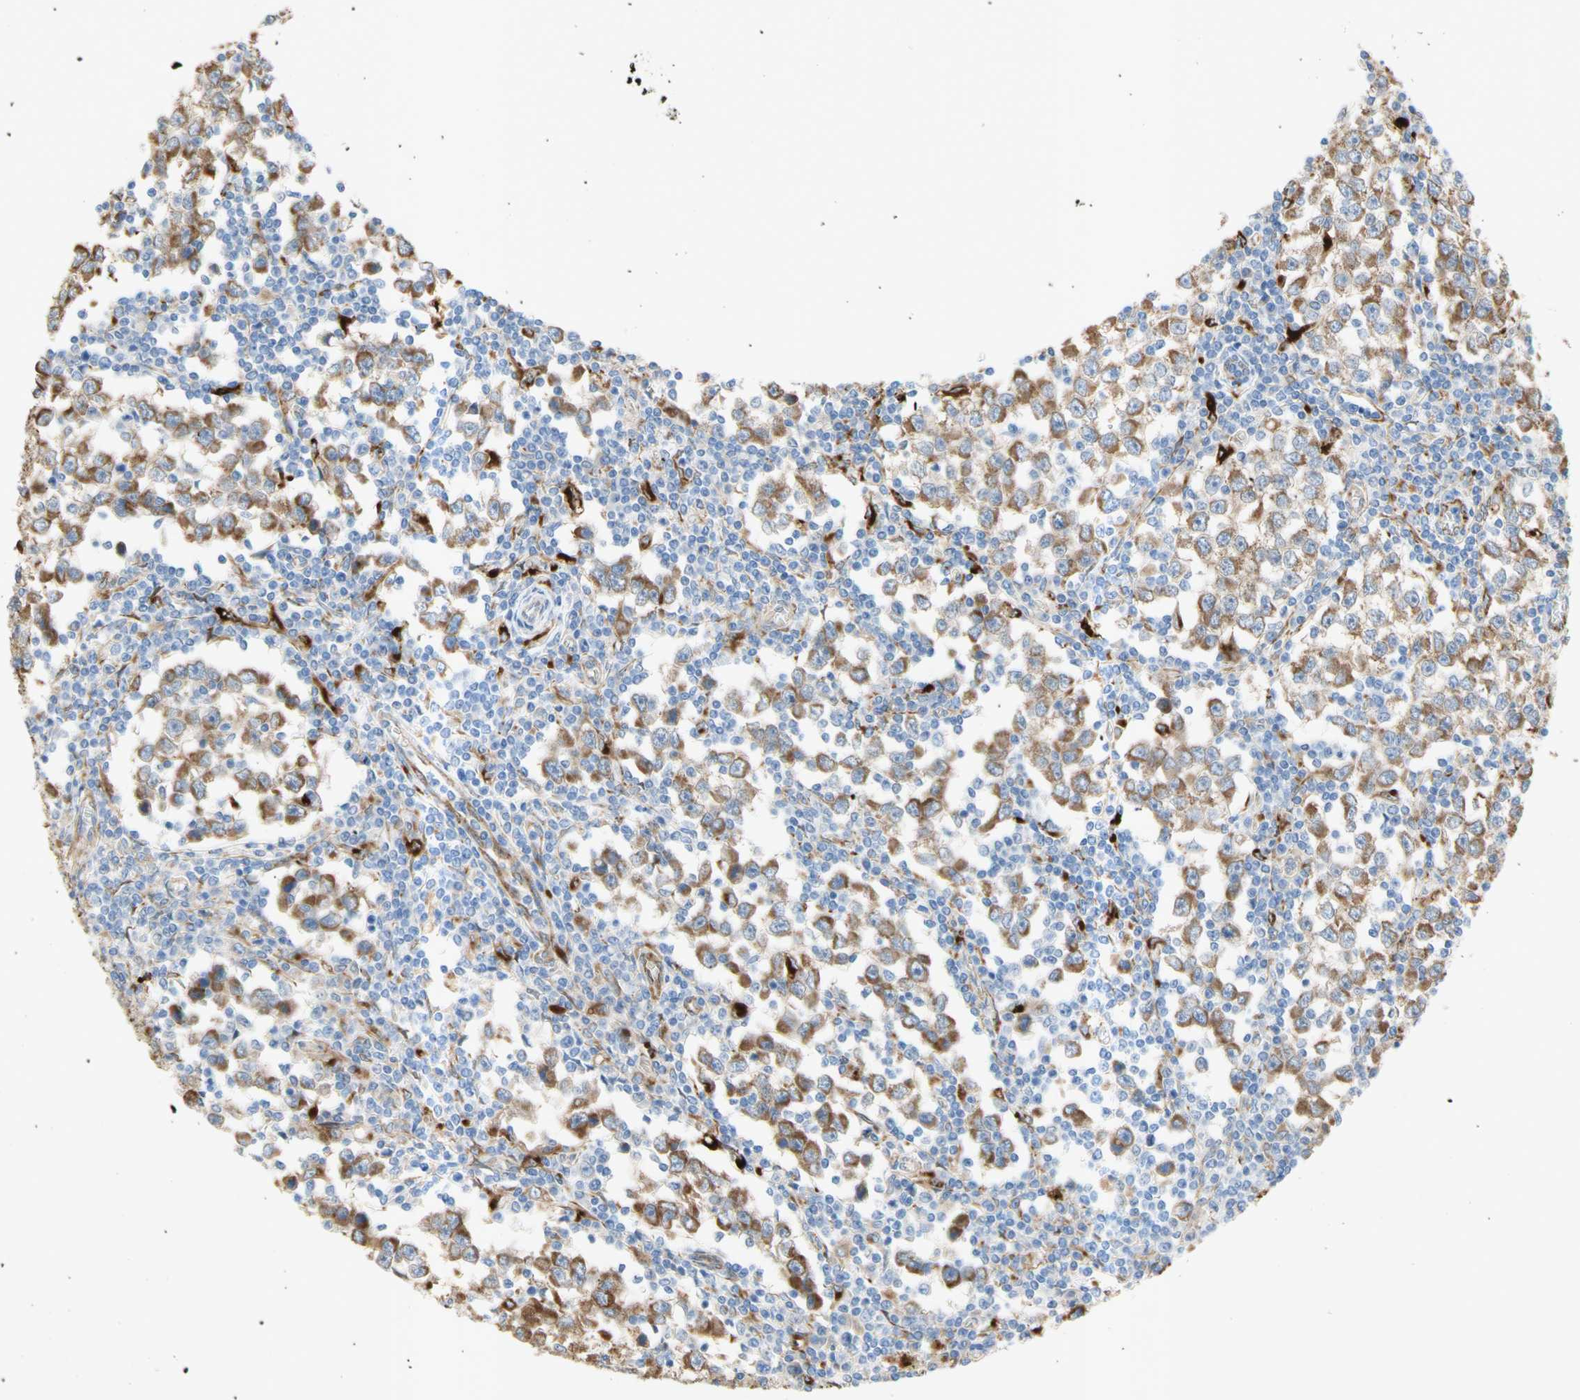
{"staining": {"intensity": "moderate", "quantity": ">75%", "location": "cytoplasmic/membranous"}, "tissue": "testis cancer", "cell_type": "Tumor cells", "image_type": "cancer", "snomed": [{"axis": "morphology", "description": "Seminoma, NOS"}, {"axis": "topography", "description": "Testis"}], "caption": "IHC of testis seminoma displays medium levels of moderate cytoplasmic/membranous expression in about >75% of tumor cells.", "gene": "URB2", "patient": {"sex": "male", "age": 65}}